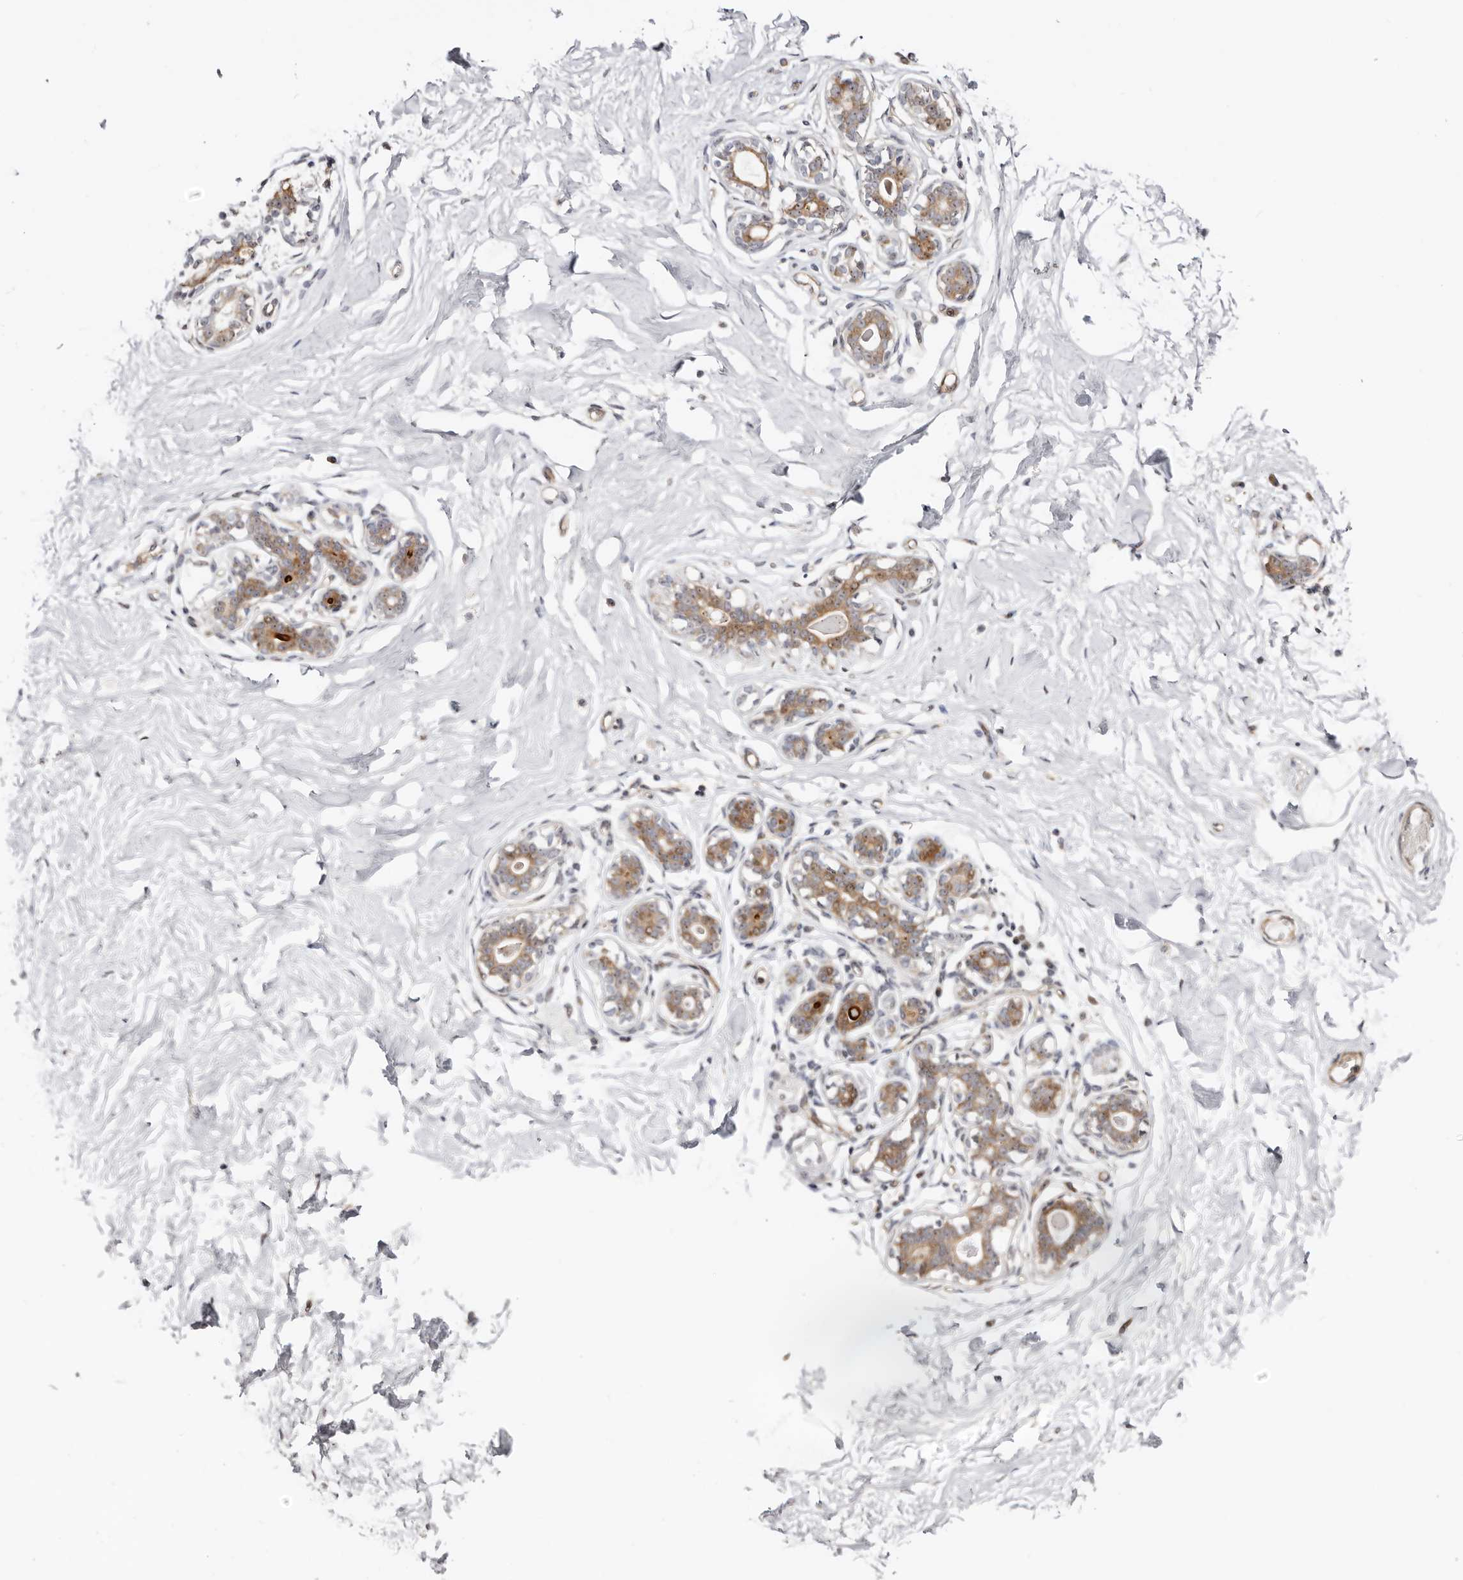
{"staining": {"intensity": "negative", "quantity": "none", "location": "none"}, "tissue": "breast", "cell_type": "Adipocytes", "image_type": "normal", "snomed": [{"axis": "morphology", "description": "Normal tissue, NOS"}, {"axis": "morphology", "description": "Adenoma, NOS"}, {"axis": "topography", "description": "Breast"}], "caption": "Immunohistochemistry micrograph of unremarkable breast: breast stained with DAB (3,3'-diaminobenzidine) reveals no significant protein positivity in adipocytes. Nuclei are stained in blue.", "gene": "ODF2L", "patient": {"sex": "female", "age": 23}}